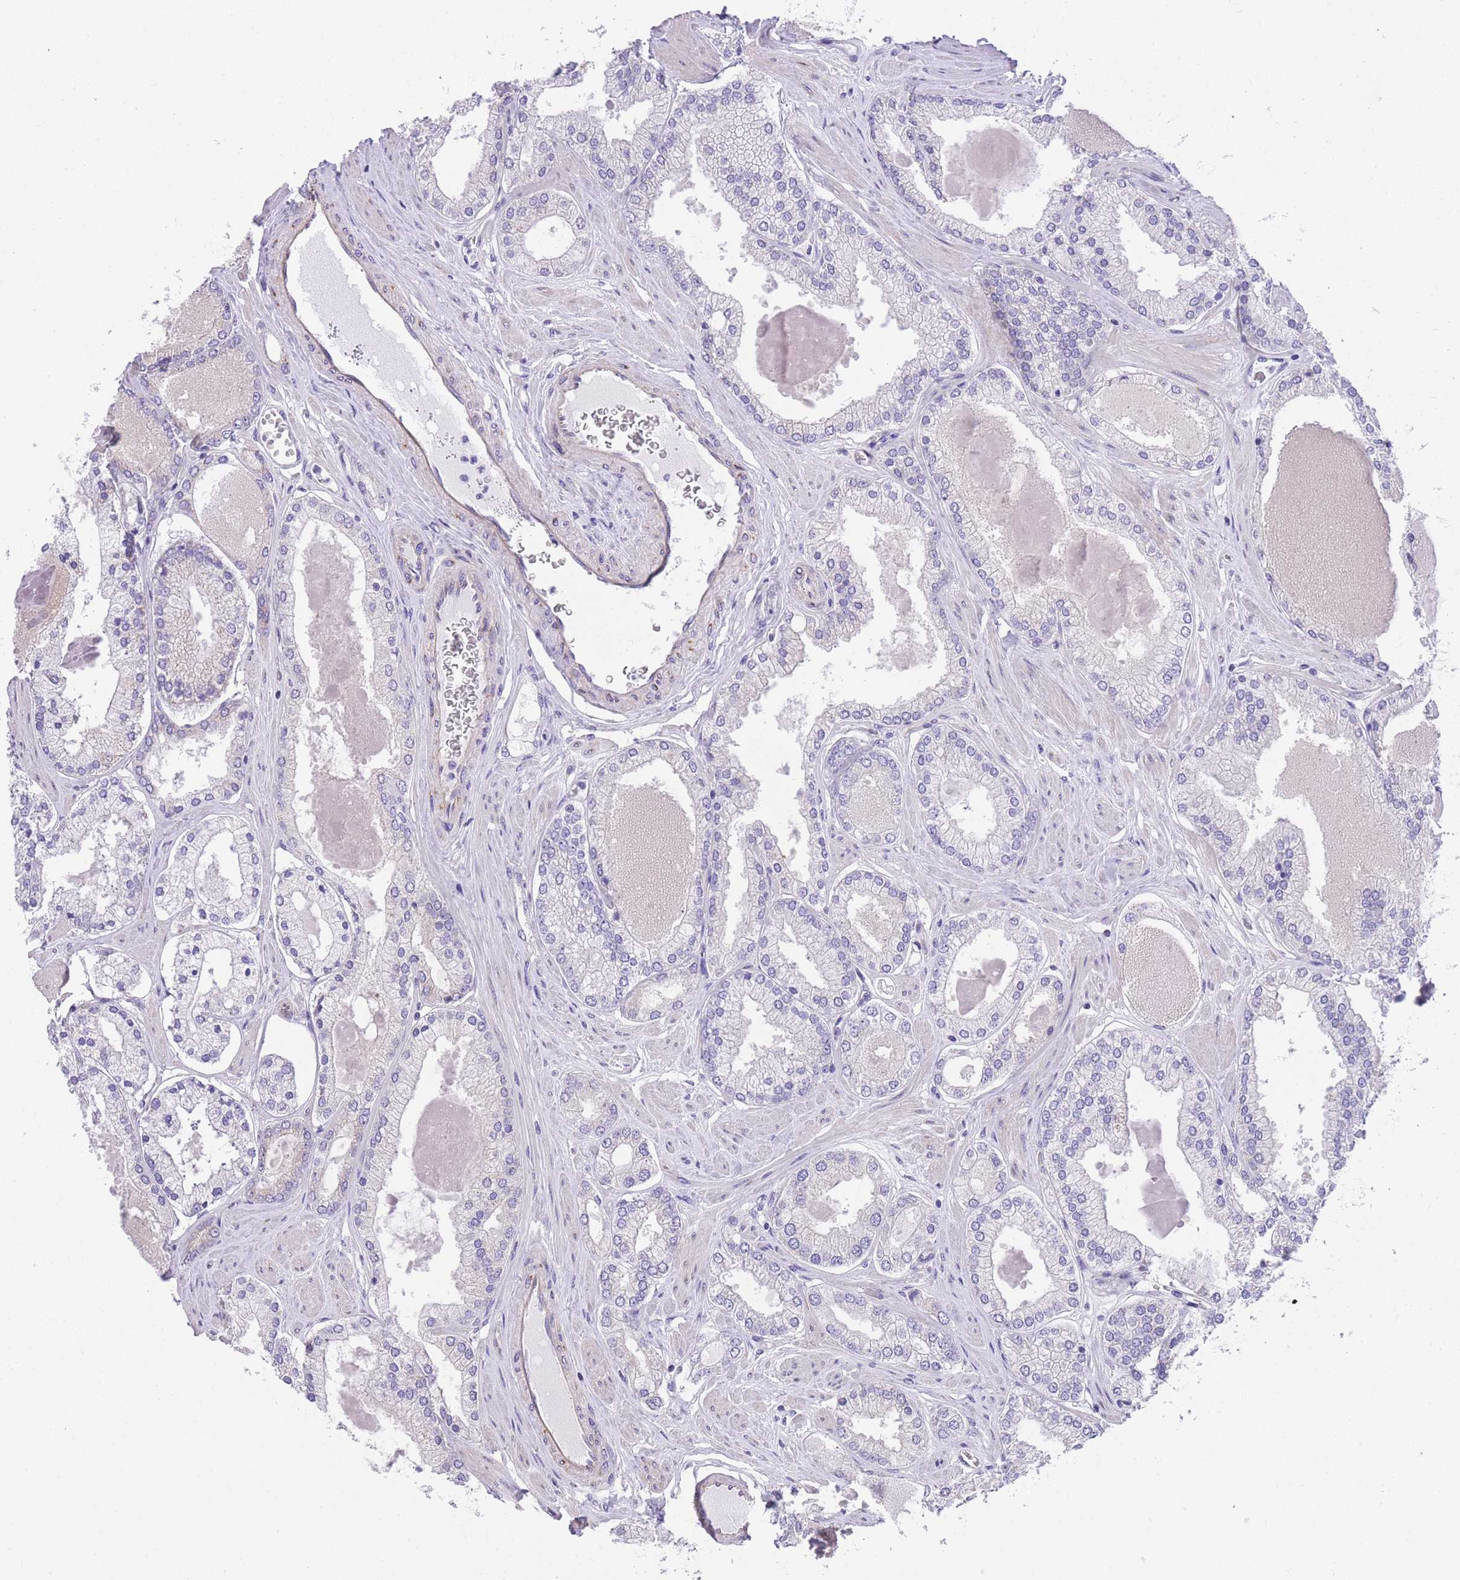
{"staining": {"intensity": "negative", "quantity": "none", "location": "none"}, "tissue": "prostate cancer", "cell_type": "Tumor cells", "image_type": "cancer", "snomed": [{"axis": "morphology", "description": "Adenocarcinoma, Low grade"}, {"axis": "topography", "description": "Prostate"}], "caption": "Tumor cells are negative for protein expression in human prostate low-grade adenocarcinoma. (DAB (3,3'-diaminobenzidine) immunohistochemistry, high magnification).", "gene": "RHOU", "patient": {"sex": "male", "age": 42}}